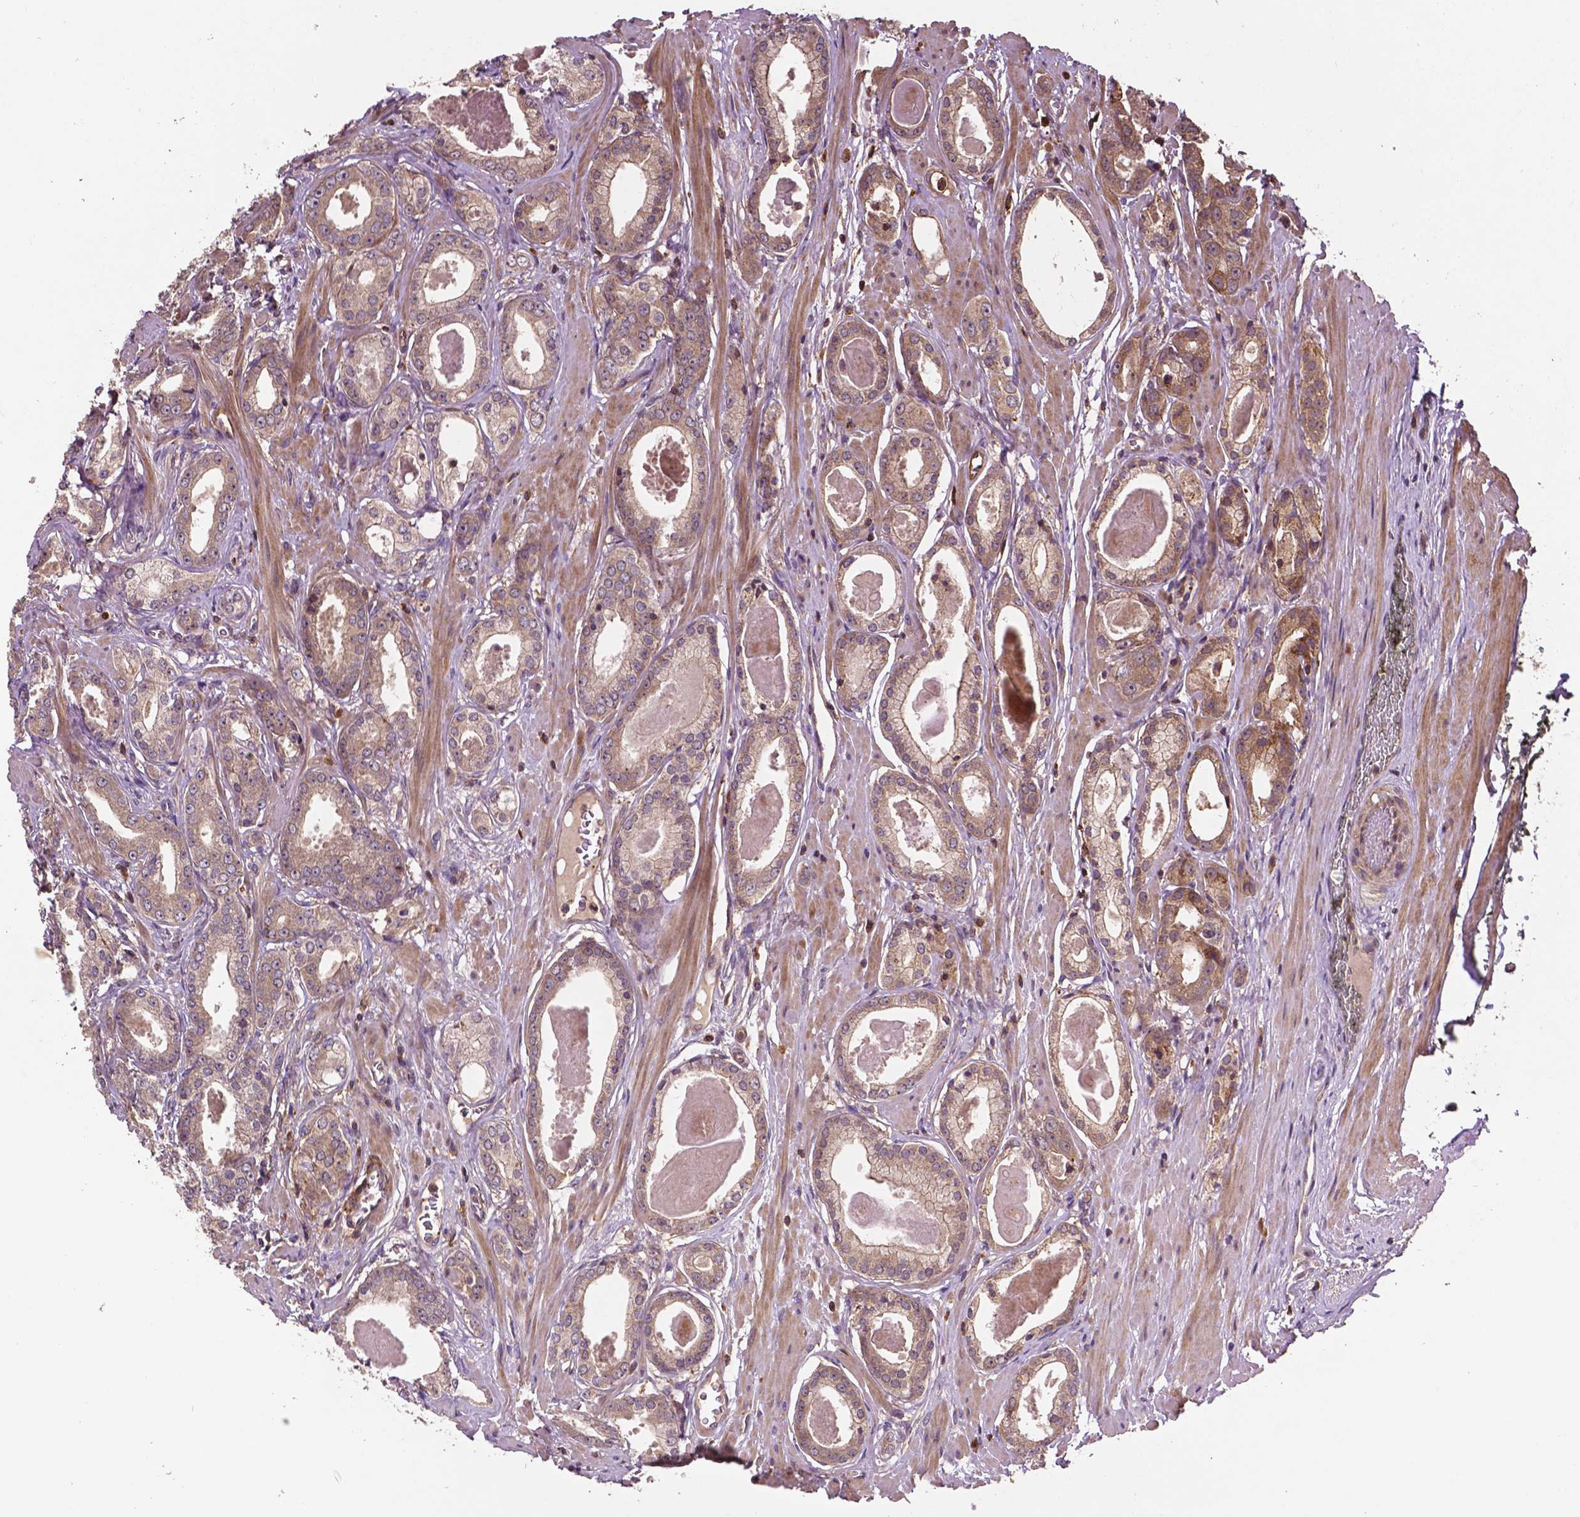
{"staining": {"intensity": "weak", "quantity": ">75%", "location": "cytoplasmic/membranous"}, "tissue": "prostate cancer", "cell_type": "Tumor cells", "image_type": "cancer", "snomed": [{"axis": "morphology", "description": "Adenocarcinoma, NOS"}, {"axis": "morphology", "description": "Adenocarcinoma, Low grade"}, {"axis": "topography", "description": "Prostate"}], "caption": "Prostate cancer was stained to show a protein in brown. There is low levels of weak cytoplasmic/membranous expression in about >75% of tumor cells.", "gene": "ZMYND19", "patient": {"sex": "male", "age": 64}}